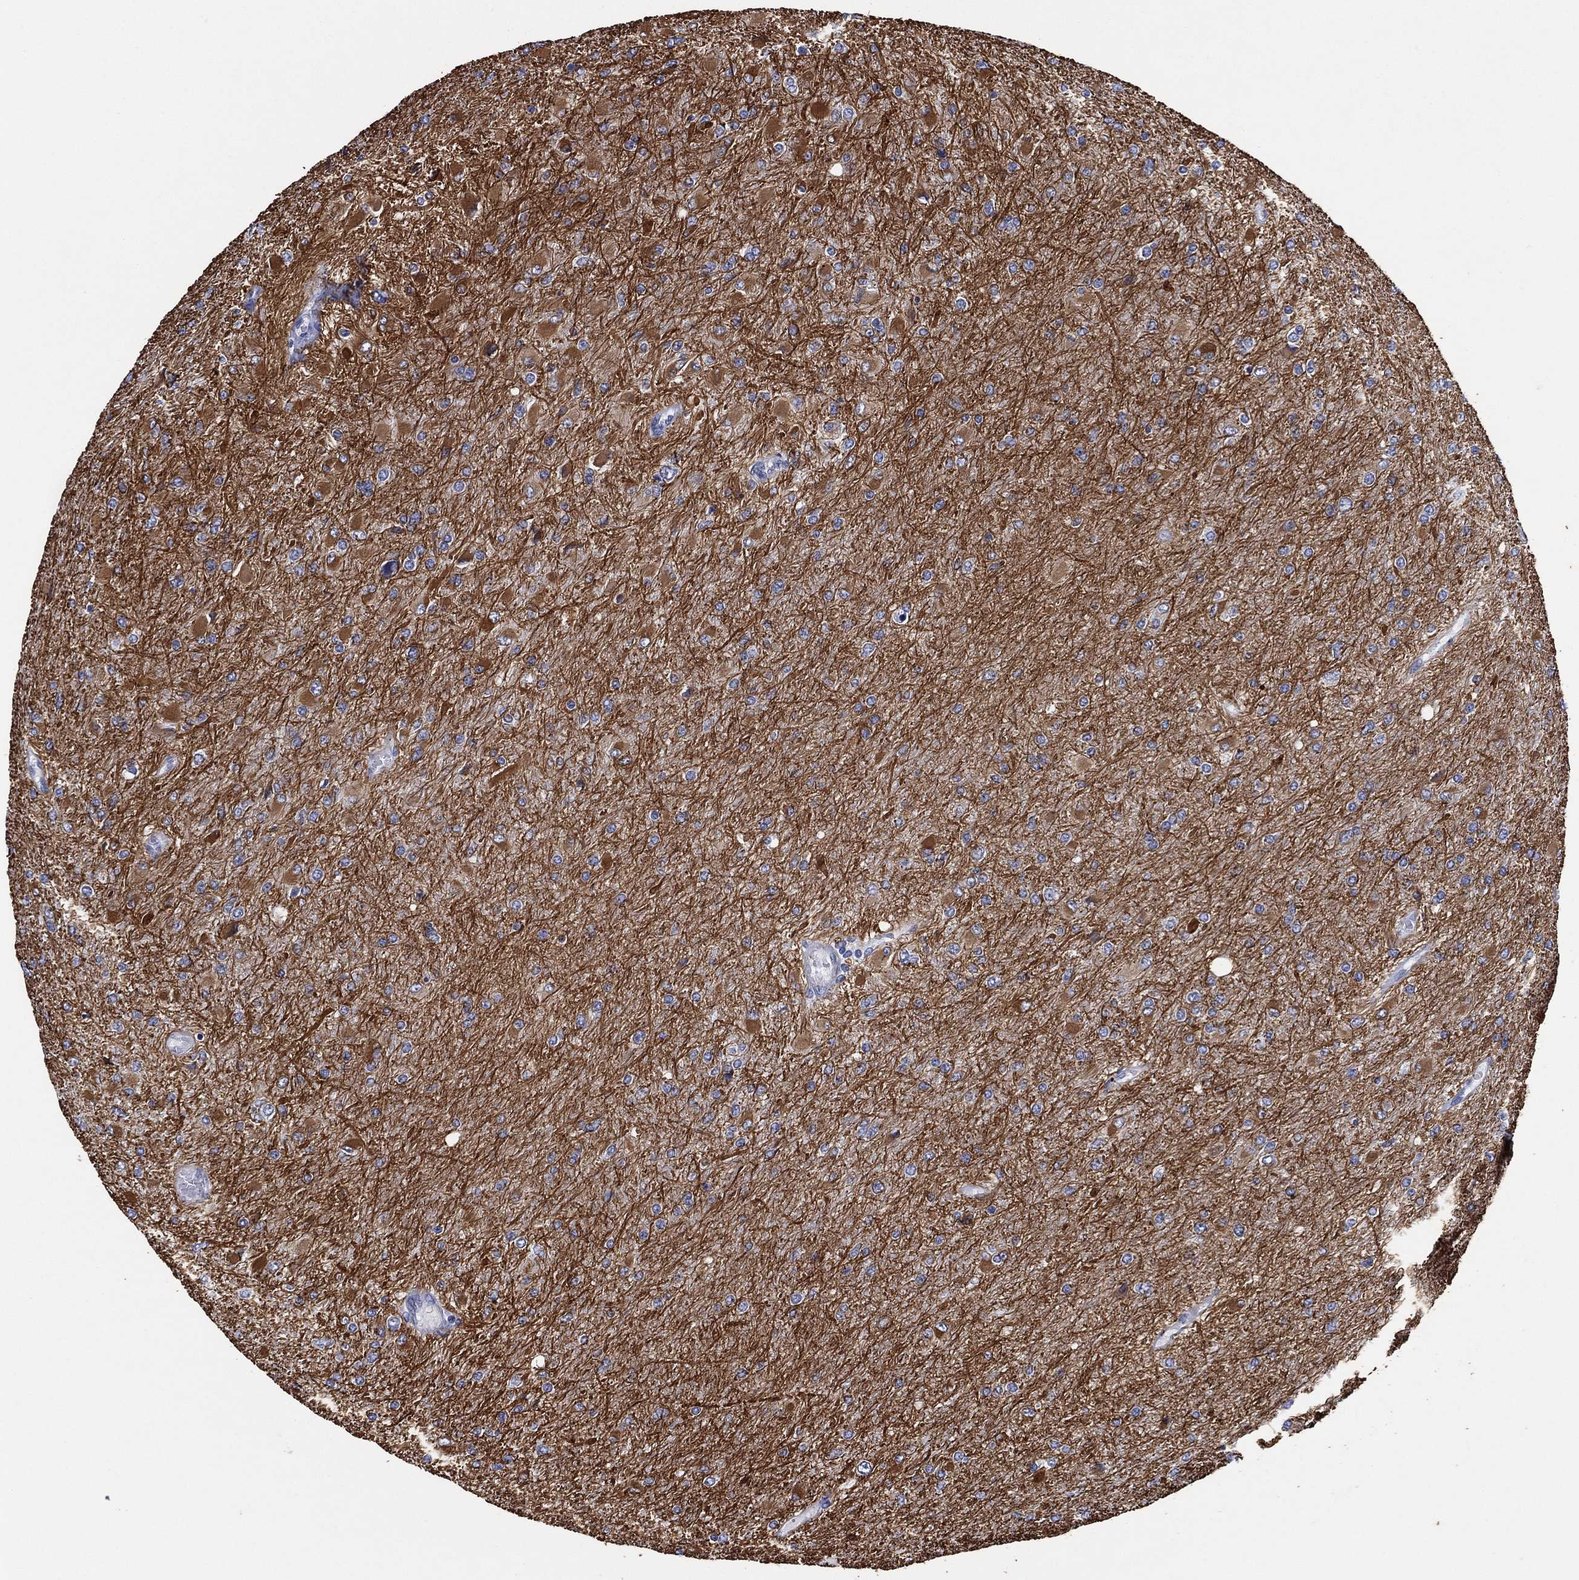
{"staining": {"intensity": "moderate", "quantity": "25%-75%", "location": "cytoplasmic/membranous"}, "tissue": "glioma", "cell_type": "Tumor cells", "image_type": "cancer", "snomed": [{"axis": "morphology", "description": "Glioma, malignant, High grade"}, {"axis": "topography", "description": "Cerebral cortex"}], "caption": "Malignant high-grade glioma tissue reveals moderate cytoplasmic/membranous expression in approximately 25%-75% of tumor cells, visualized by immunohistochemistry.", "gene": "CLIP3", "patient": {"sex": "female", "age": 36}}